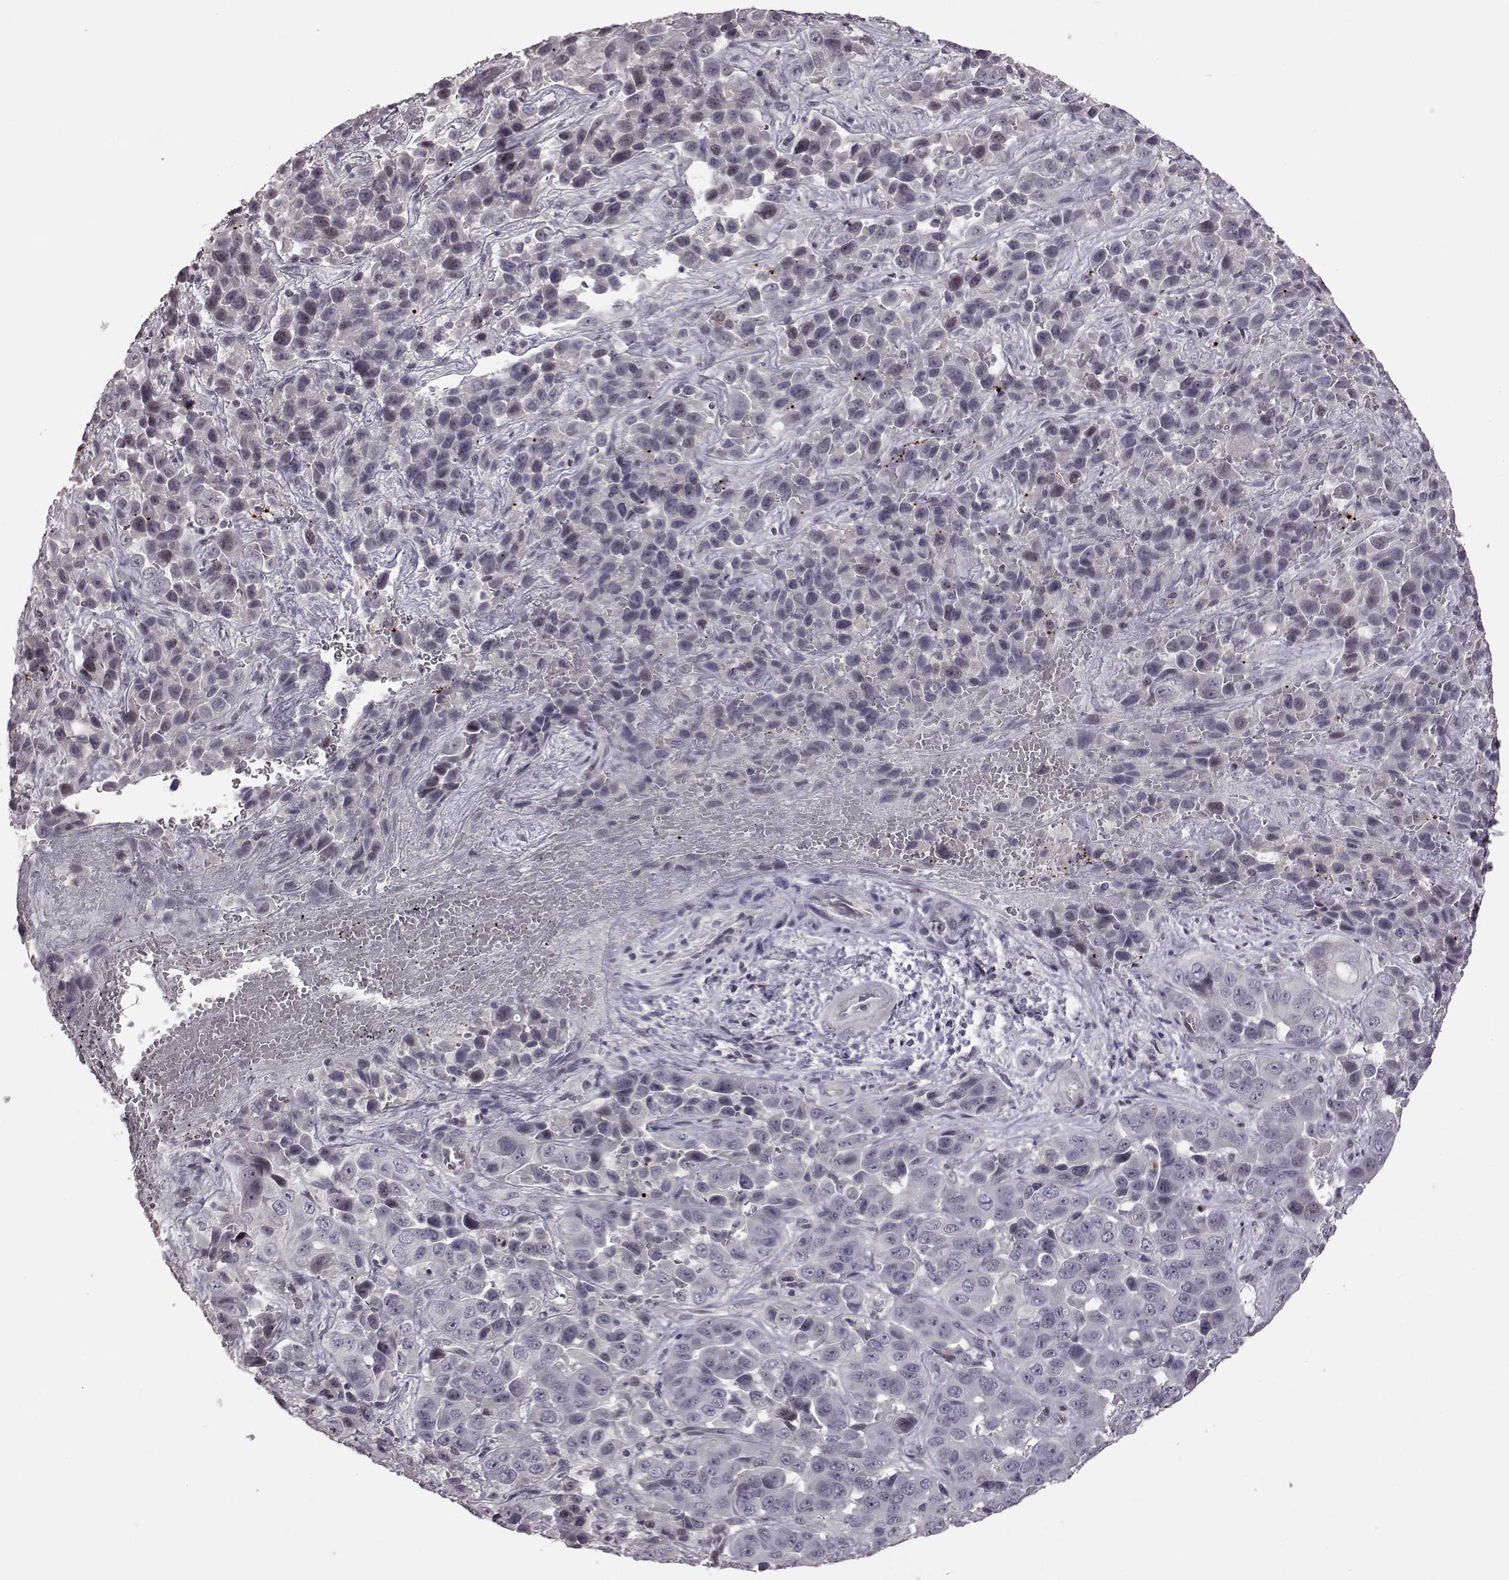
{"staining": {"intensity": "negative", "quantity": "none", "location": "none"}, "tissue": "liver cancer", "cell_type": "Tumor cells", "image_type": "cancer", "snomed": [{"axis": "morphology", "description": "Cholangiocarcinoma"}, {"axis": "topography", "description": "Liver"}], "caption": "Liver cancer (cholangiocarcinoma) was stained to show a protein in brown. There is no significant positivity in tumor cells.", "gene": "GAL", "patient": {"sex": "female", "age": 52}}